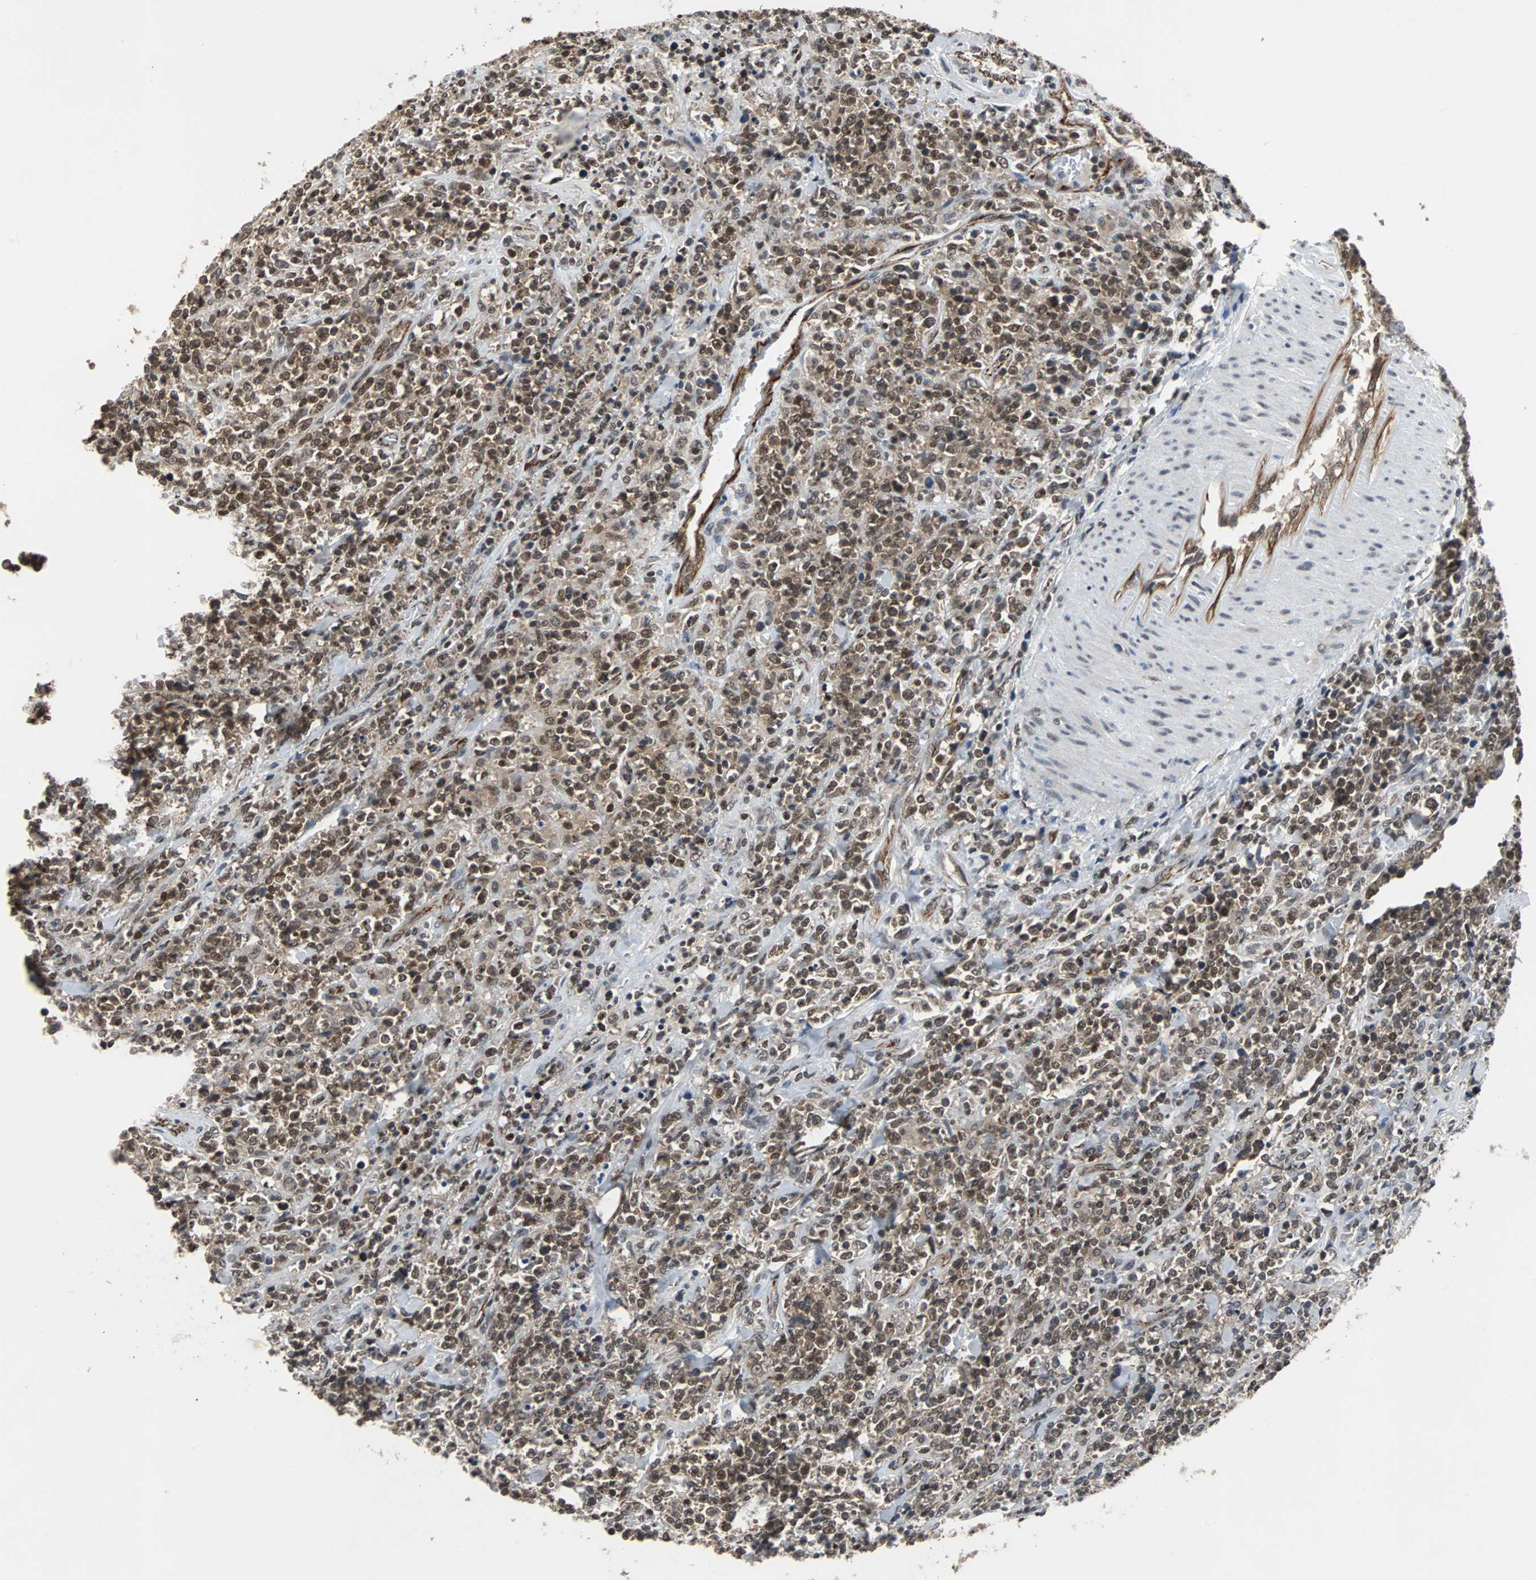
{"staining": {"intensity": "moderate", "quantity": ">75%", "location": "cytoplasmic/membranous"}, "tissue": "lymphoma", "cell_type": "Tumor cells", "image_type": "cancer", "snomed": [{"axis": "morphology", "description": "Malignant lymphoma, non-Hodgkin's type, High grade"}, {"axis": "topography", "description": "Soft tissue"}], "caption": "Lymphoma stained with DAB immunohistochemistry reveals medium levels of moderate cytoplasmic/membranous expression in approximately >75% of tumor cells. (IHC, brightfield microscopy, high magnification).", "gene": "LSR", "patient": {"sex": "male", "age": 18}}